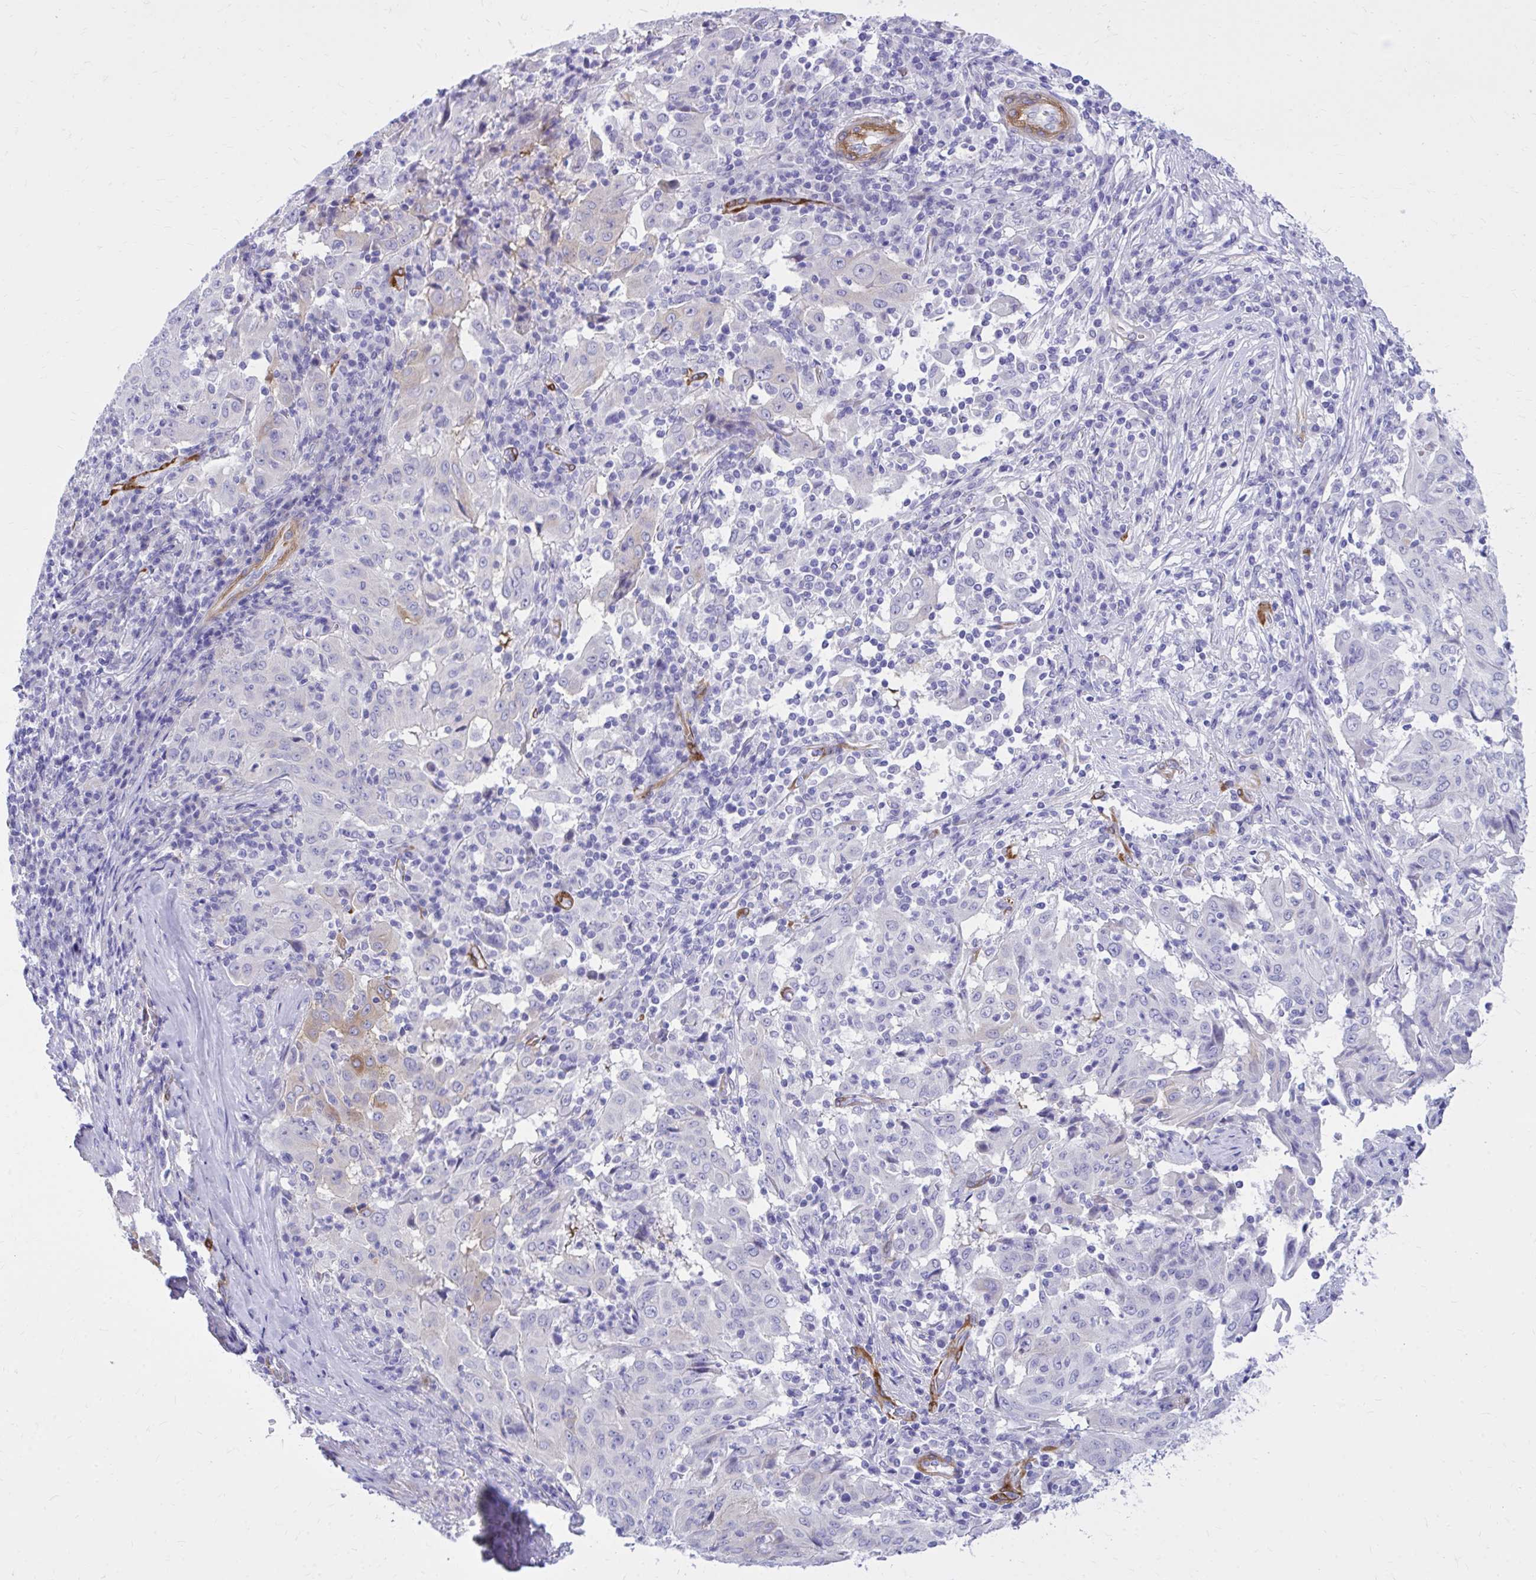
{"staining": {"intensity": "weak", "quantity": "<25%", "location": "cytoplasmic/membranous"}, "tissue": "pancreatic cancer", "cell_type": "Tumor cells", "image_type": "cancer", "snomed": [{"axis": "morphology", "description": "Adenocarcinoma, NOS"}, {"axis": "topography", "description": "Pancreas"}], "caption": "IHC micrograph of neoplastic tissue: pancreatic cancer stained with DAB (3,3'-diaminobenzidine) demonstrates no significant protein positivity in tumor cells.", "gene": "EPB41L1", "patient": {"sex": "male", "age": 63}}